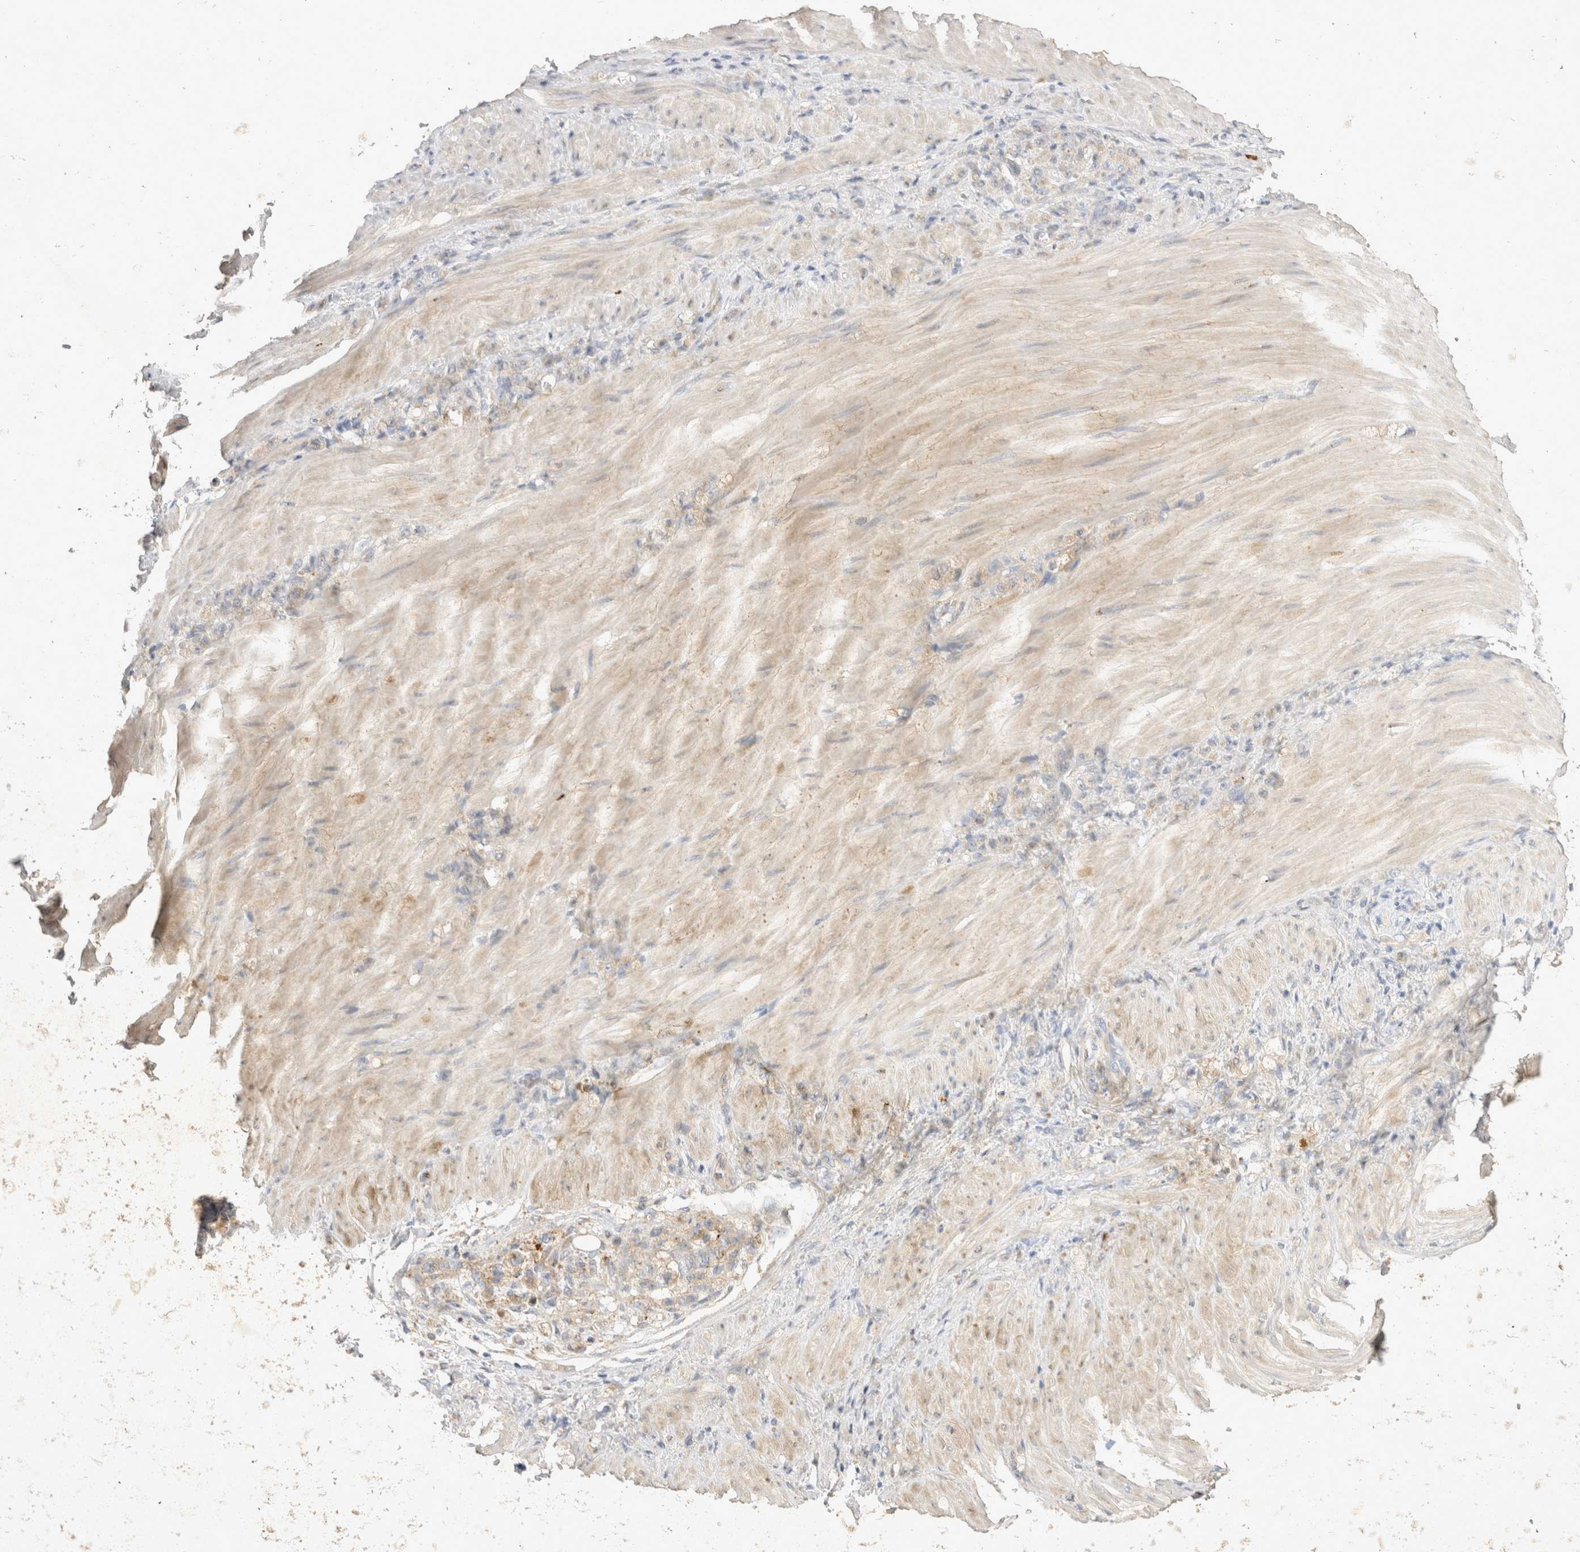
{"staining": {"intensity": "weak", "quantity": "<25%", "location": "cytoplasmic/membranous"}, "tissue": "stomach cancer", "cell_type": "Tumor cells", "image_type": "cancer", "snomed": [{"axis": "morphology", "description": "Normal tissue, NOS"}, {"axis": "morphology", "description": "Adenocarcinoma, NOS"}, {"axis": "topography", "description": "Stomach"}], "caption": "Human stomach adenocarcinoma stained for a protein using immunohistochemistry (IHC) displays no positivity in tumor cells.", "gene": "TOM1L2", "patient": {"sex": "male", "age": 82}}